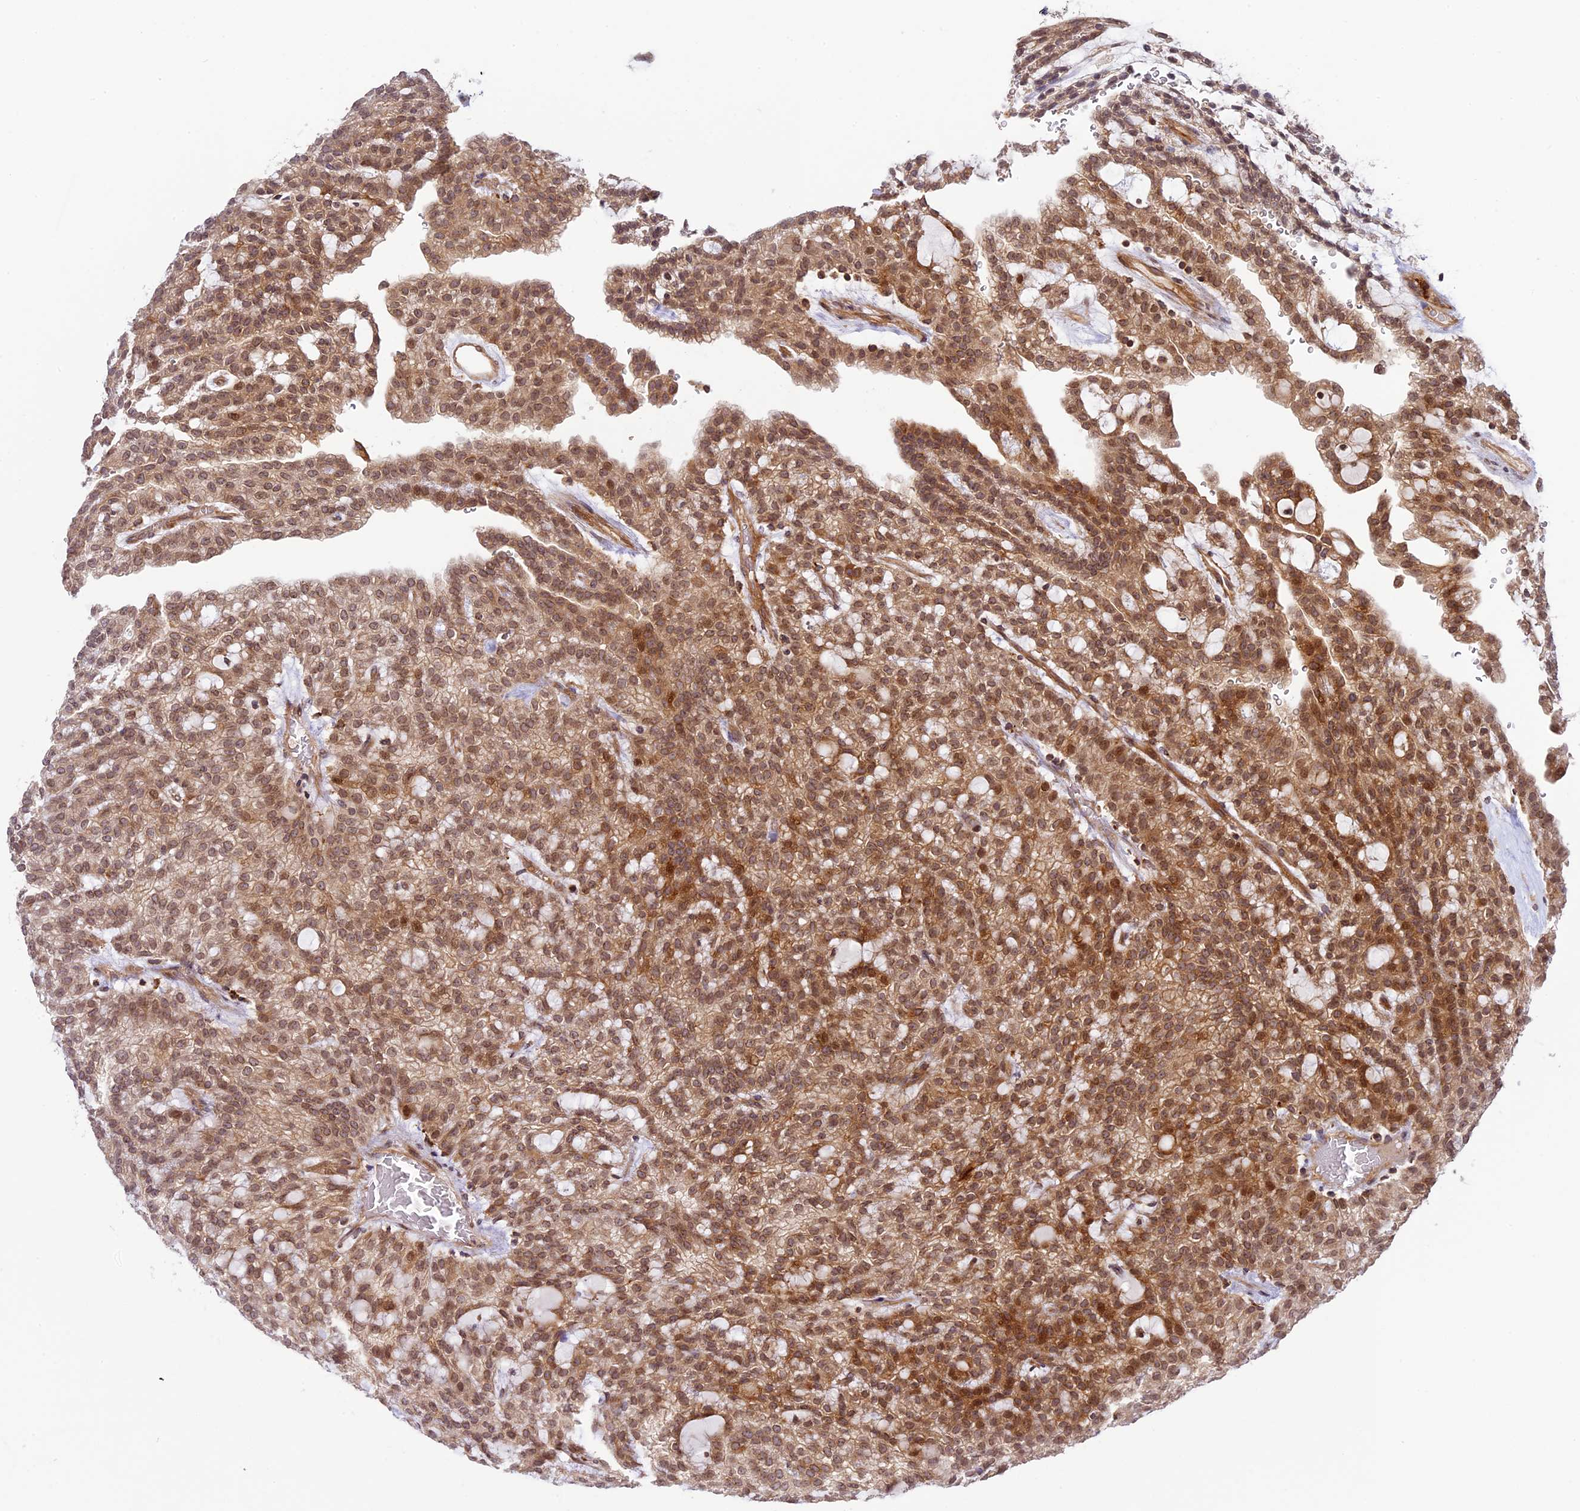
{"staining": {"intensity": "moderate", "quantity": ">75%", "location": "cytoplasmic/membranous,nuclear"}, "tissue": "renal cancer", "cell_type": "Tumor cells", "image_type": "cancer", "snomed": [{"axis": "morphology", "description": "Adenocarcinoma, NOS"}, {"axis": "topography", "description": "Kidney"}], "caption": "An immunohistochemistry image of neoplastic tissue is shown. Protein staining in brown highlights moderate cytoplasmic/membranous and nuclear positivity in renal cancer within tumor cells.", "gene": "DGKH", "patient": {"sex": "male", "age": 63}}